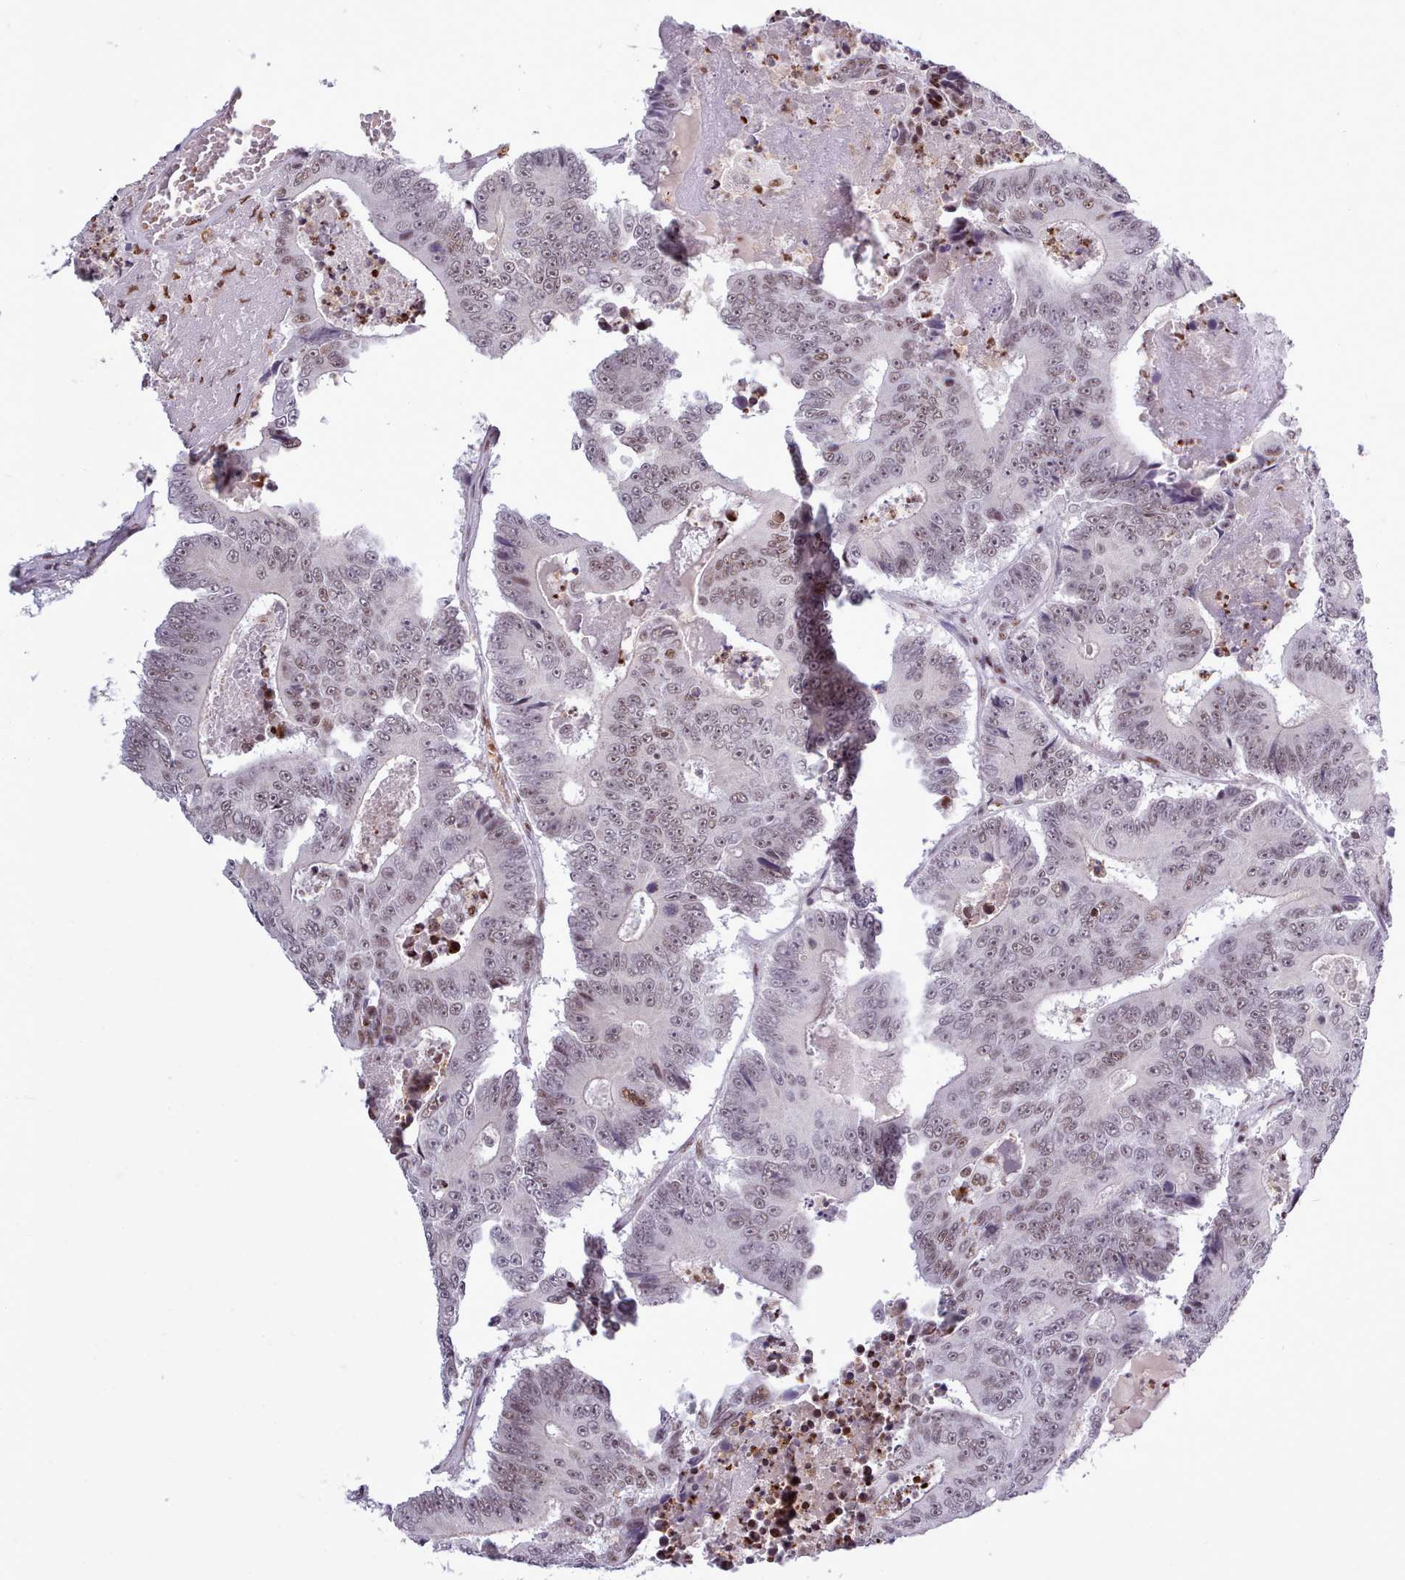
{"staining": {"intensity": "weak", "quantity": ">75%", "location": "nuclear"}, "tissue": "colorectal cancer", "cell_type": "Tumor cells", "image_type": "cancer", "snomed": [{"axis": "morphology", "description": "Adenocarcinoma, NOS"}, {"axis": "topography", "description": "Colon"}], "caption": "Immunohistochemistry staining of colorectal cancer, which displays low levels of weak nuclear staining in about >75% of tumor cells indicating weak nuclear protein staining. The staining was performed using DAB (3,3'-diaminobenzidine) (brown) for protein detection and nuclei were counterstained in hematoxylin (blue).", "gene": "SRSF4", "patient": {"sex": "male", "age": 83}}